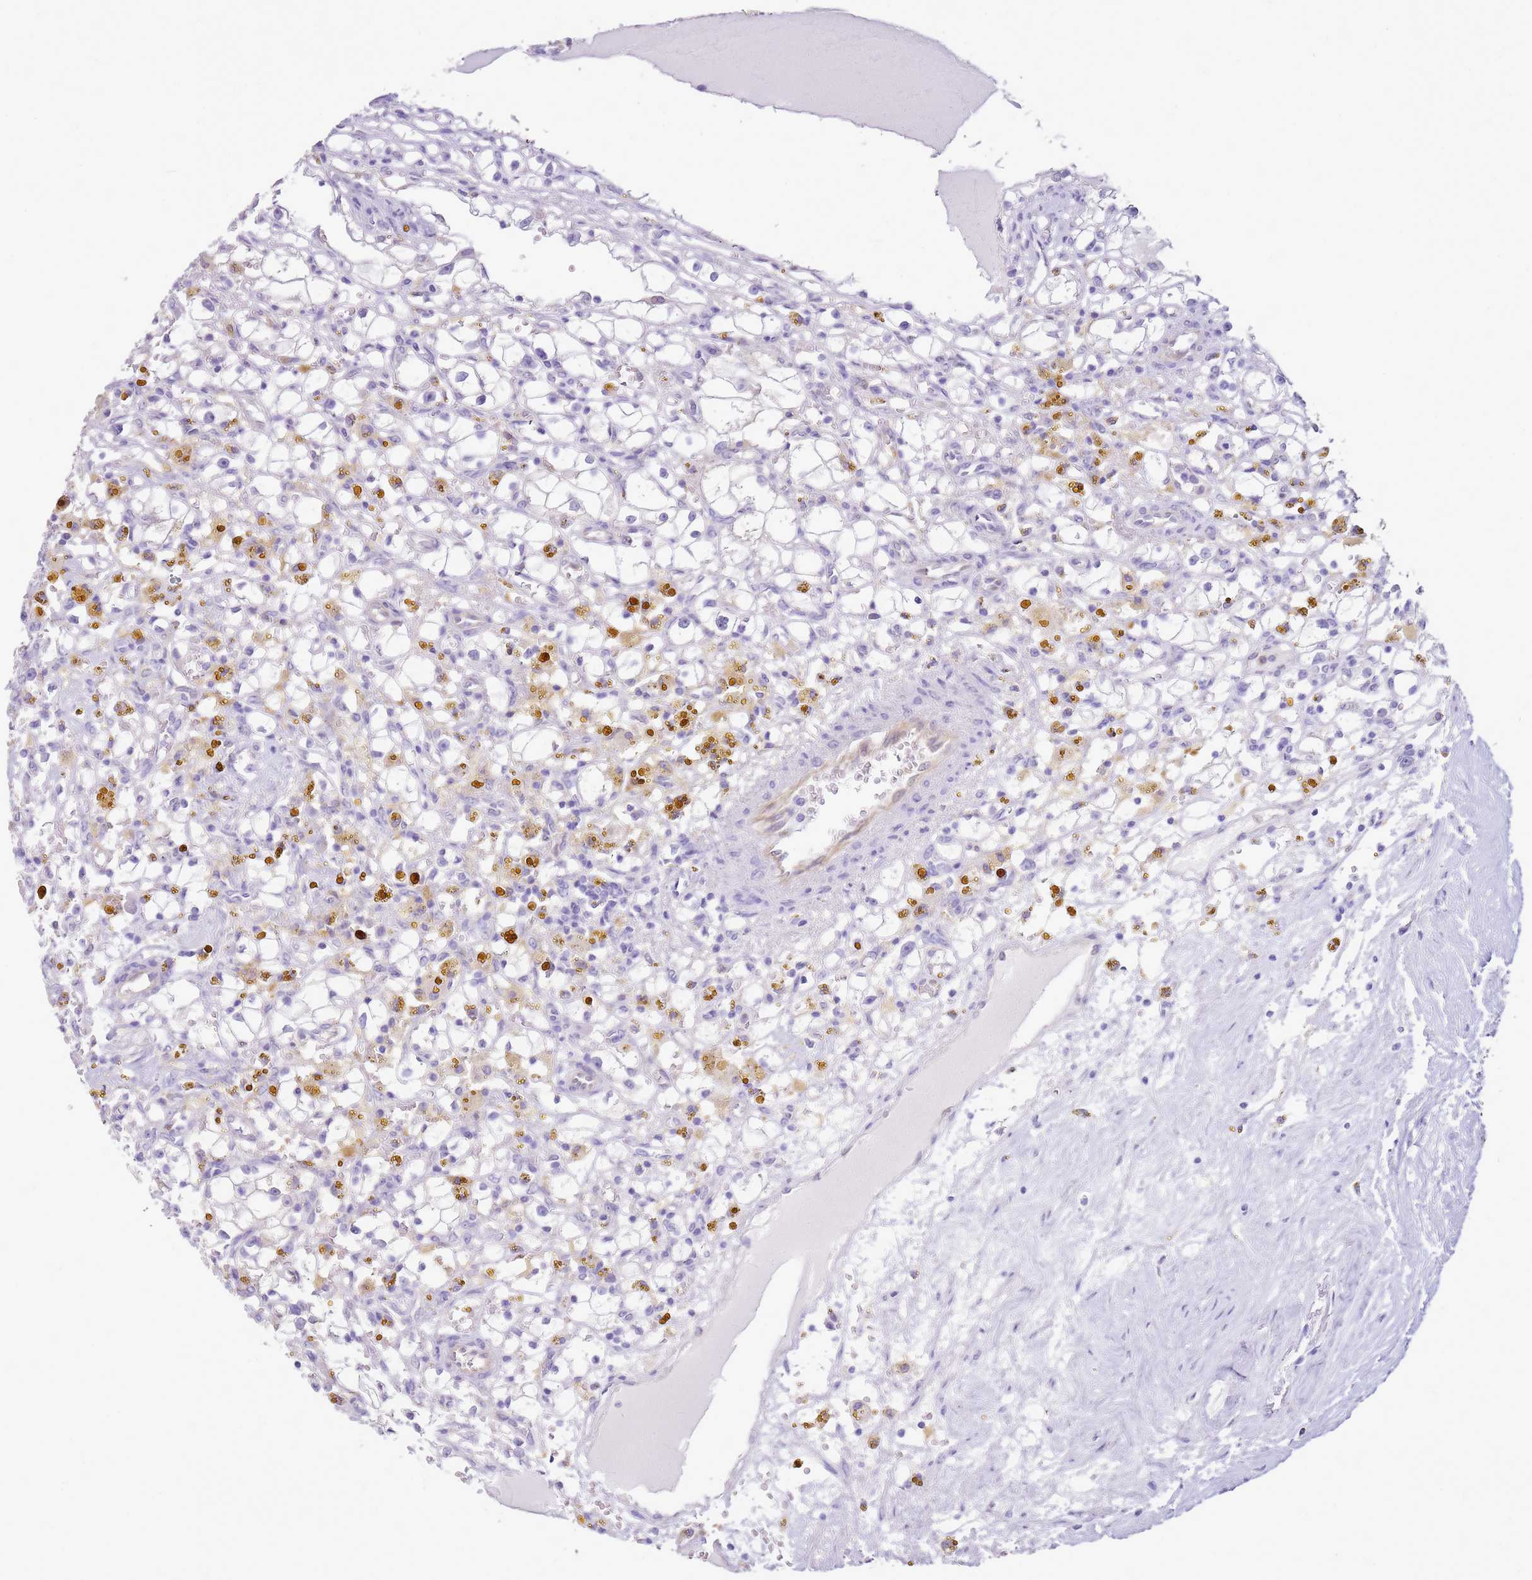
{"staining": {"intensity": "negative", "quantity": "none", "location": "none"}, "tissue": "renal cancer", "cell_type": "Tumor cells", "image_type": "cancer", "snomed": [{"axis": "morphology", "description": "Adenocarcinoma, NOS"}, {"axis": "topography", "description": "Kidney"}], "caption": "DAB immunohistochemical staining of human renal cancer exhibits no significant staining in tumor cells.", "gene": "SULT1E1", "patient": {"sex": "male", "age": 56}}